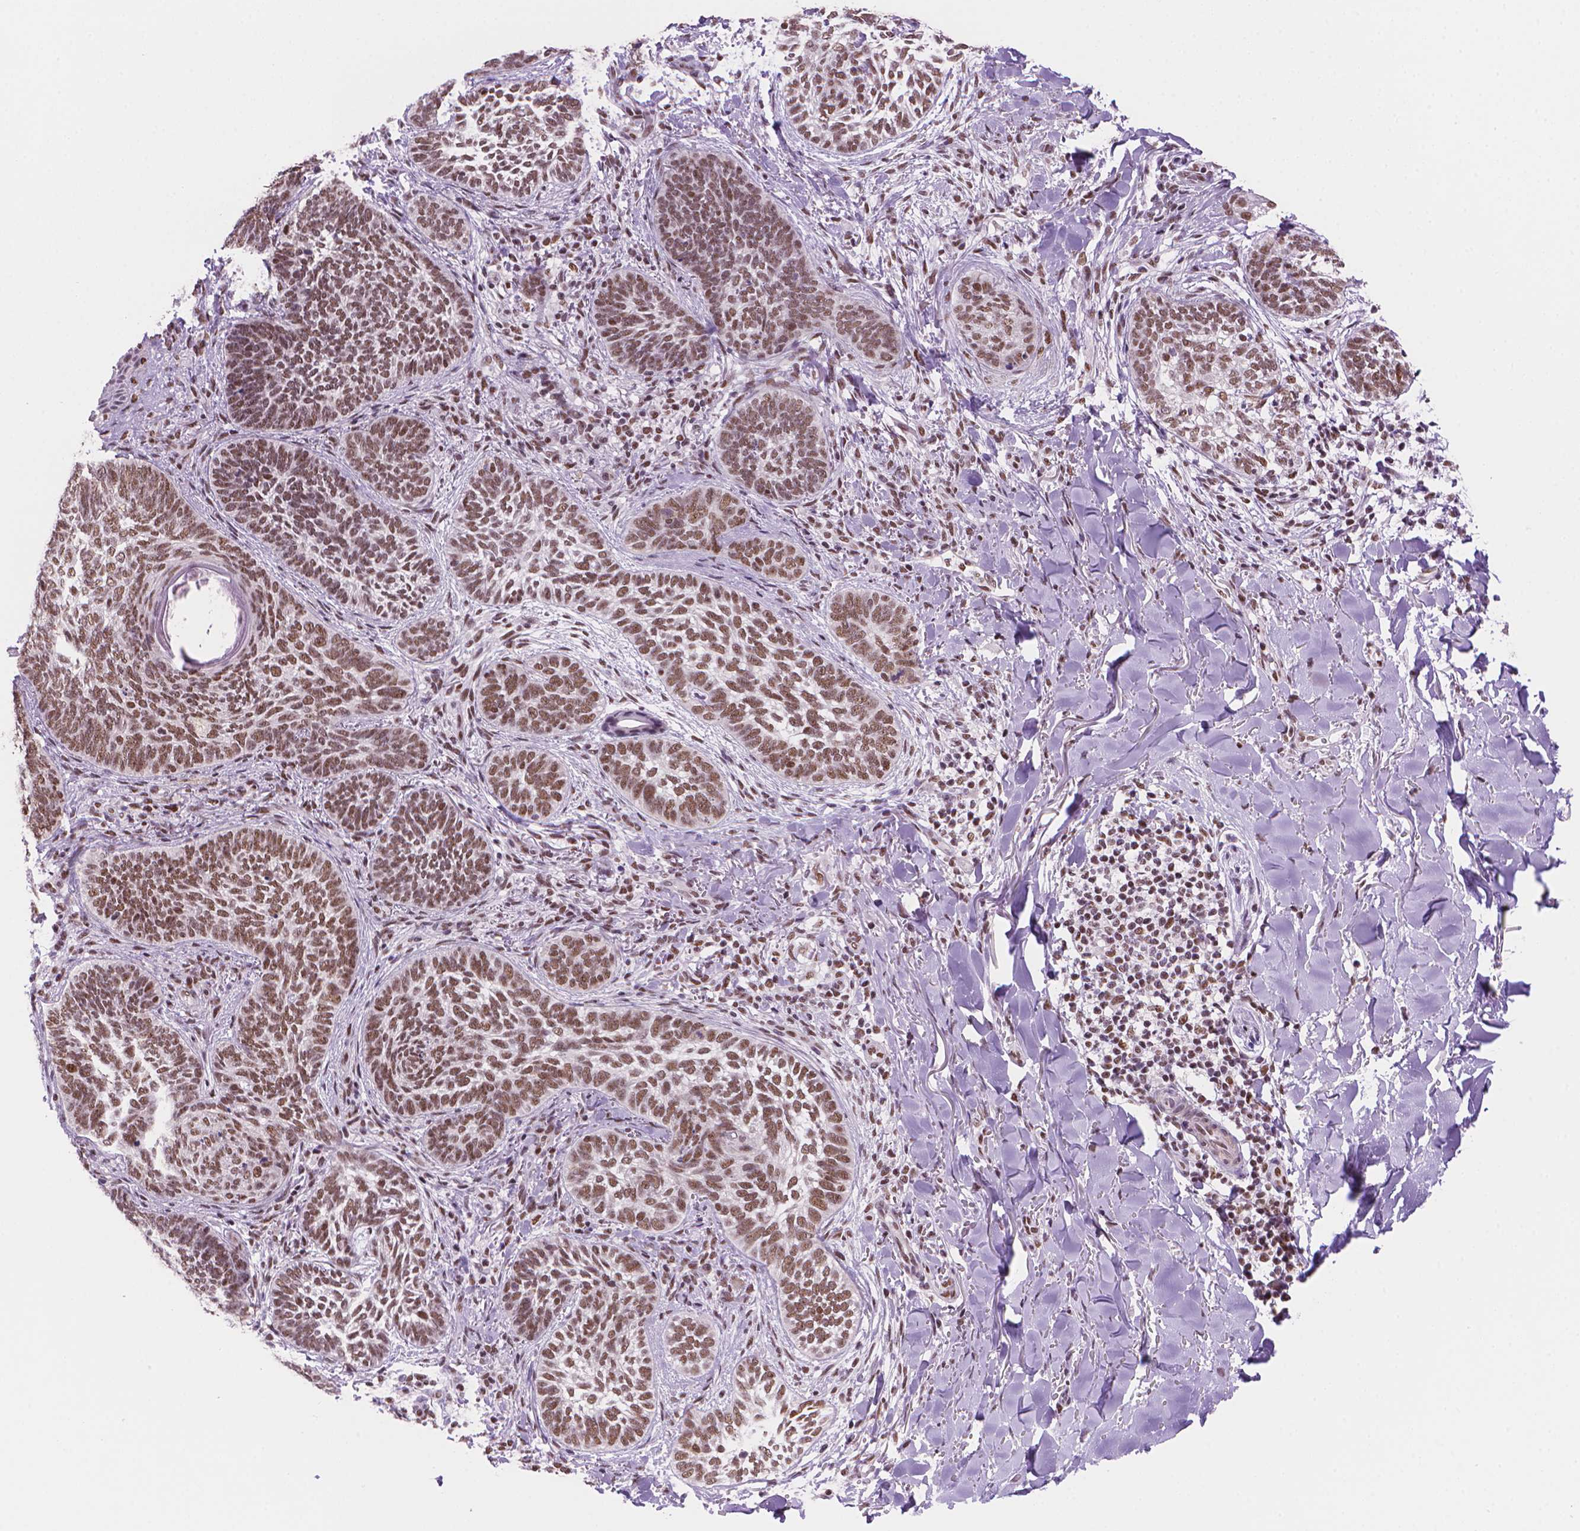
{"staining": {"intensity": "moderate", "quantity": ">75%", "location": "nuclear"}, "tissue": "skin cancer", "cell_type": "Tumor cells", "image_type": "cancer", "snomed": [{"axis": "morphology", "description": "Normal tissue, NOS"}, {"axis": "morphology", "description": "Basal cell carcinoma"}, {"axis": "topography", "description": "Skin"}], "caption": "Immunohistochemistry (IHC) of skin cancer shows medium levels of moderate nuclear positivity in about >75% of tumor cells.", "gene": "UBN1", "patient": {"sex": "male", "age": 46}}